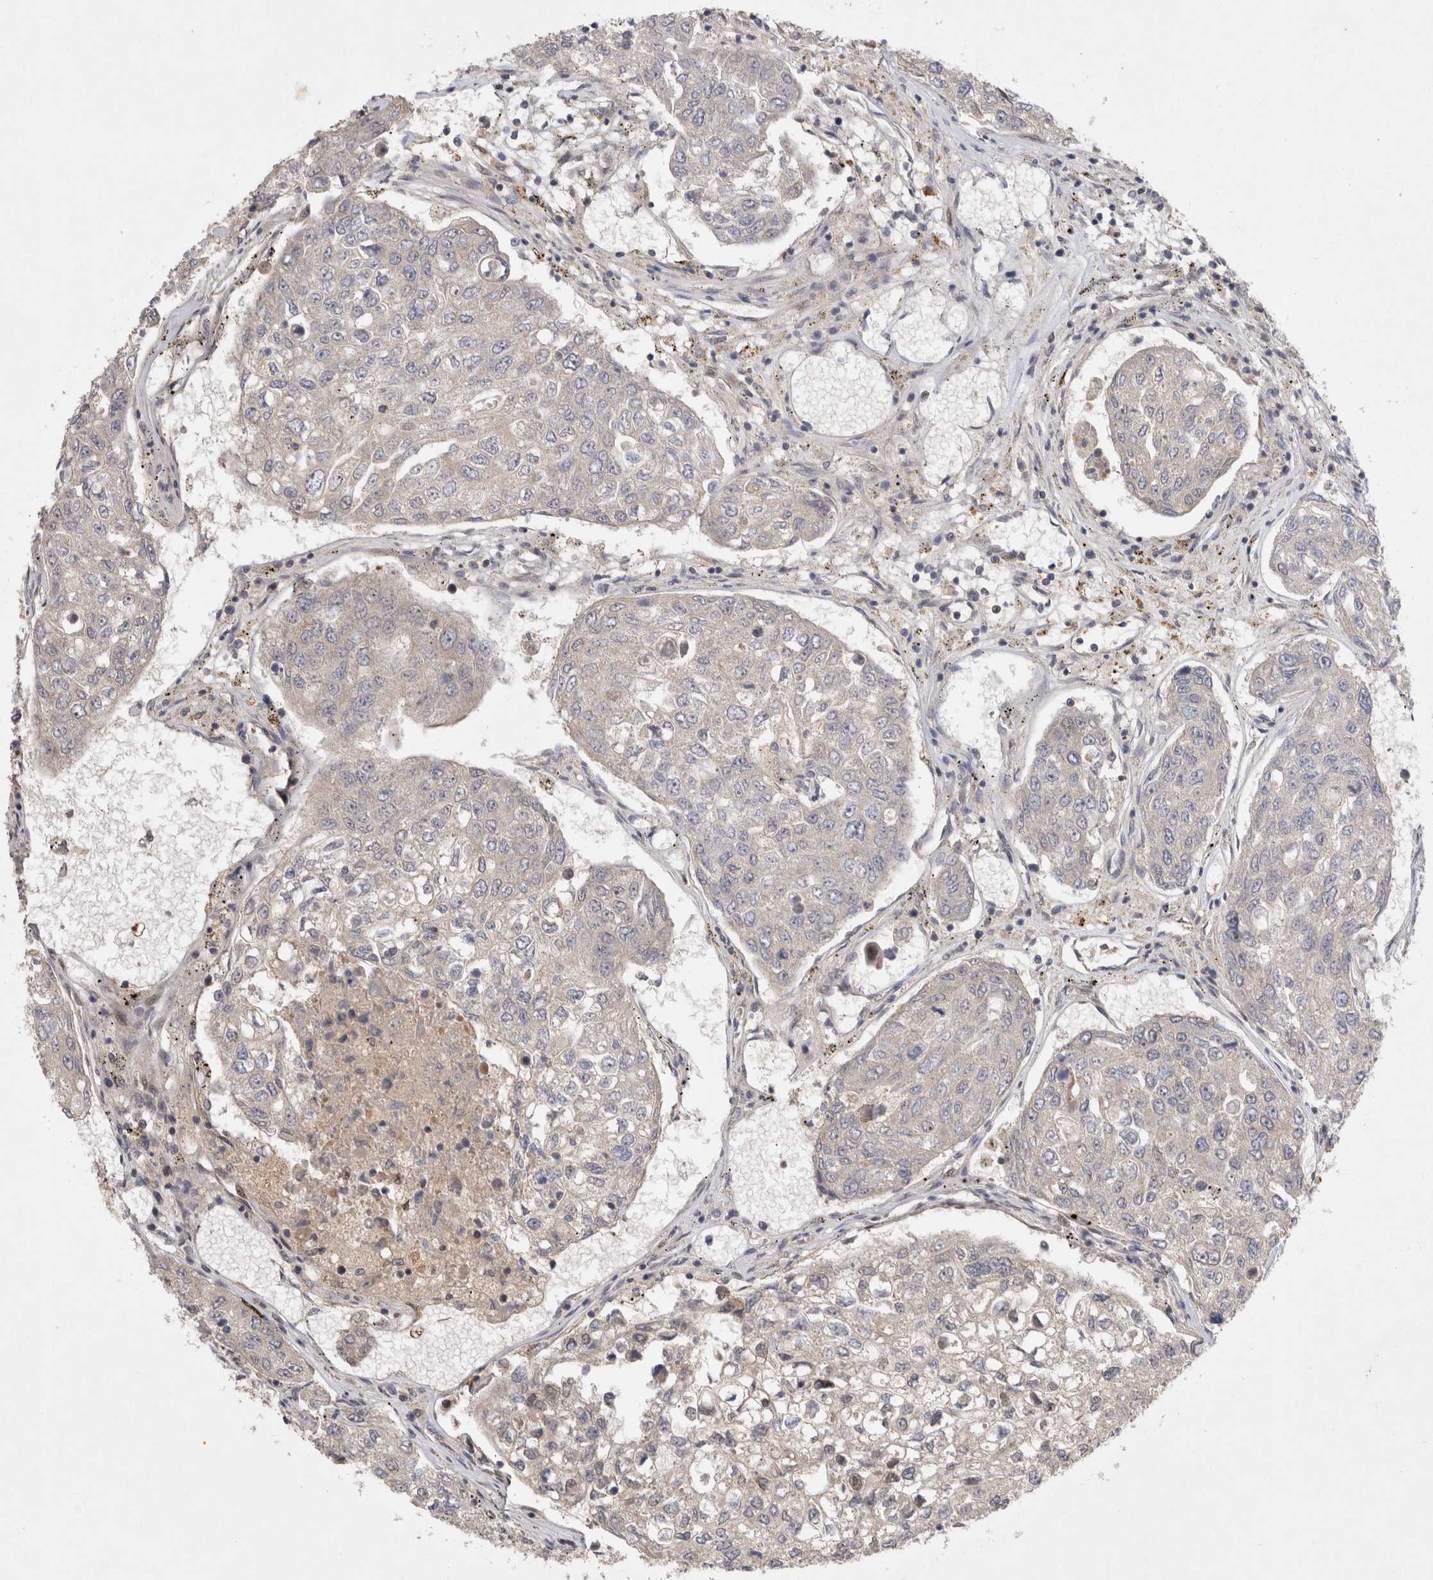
{"staining": {"intensity": "negative", "quantity": "none", "location": "none"}, "tissue": "urothelial cancer", "cell_type": "Tumor cells", "image_type": "cancer", "snomed": [{"axis": "morphology", "description": "Urothelial carcinoma, High grade"}, {"axis": "topography", "description": "Lymph node"}, {"axis": "topography", "description": "Urinary bladder"}], "caption": "The IHC micrograph has no significant positivity in tumor cells of urothelial cancer tissue. Brightfield microscopy of immunohistochemistry (IHC) stained with DAB (brown) and hematoxylin (blue), captured at high magnification.", "gene": "HTT", "patient": {"sex": "male", "age": 51}}